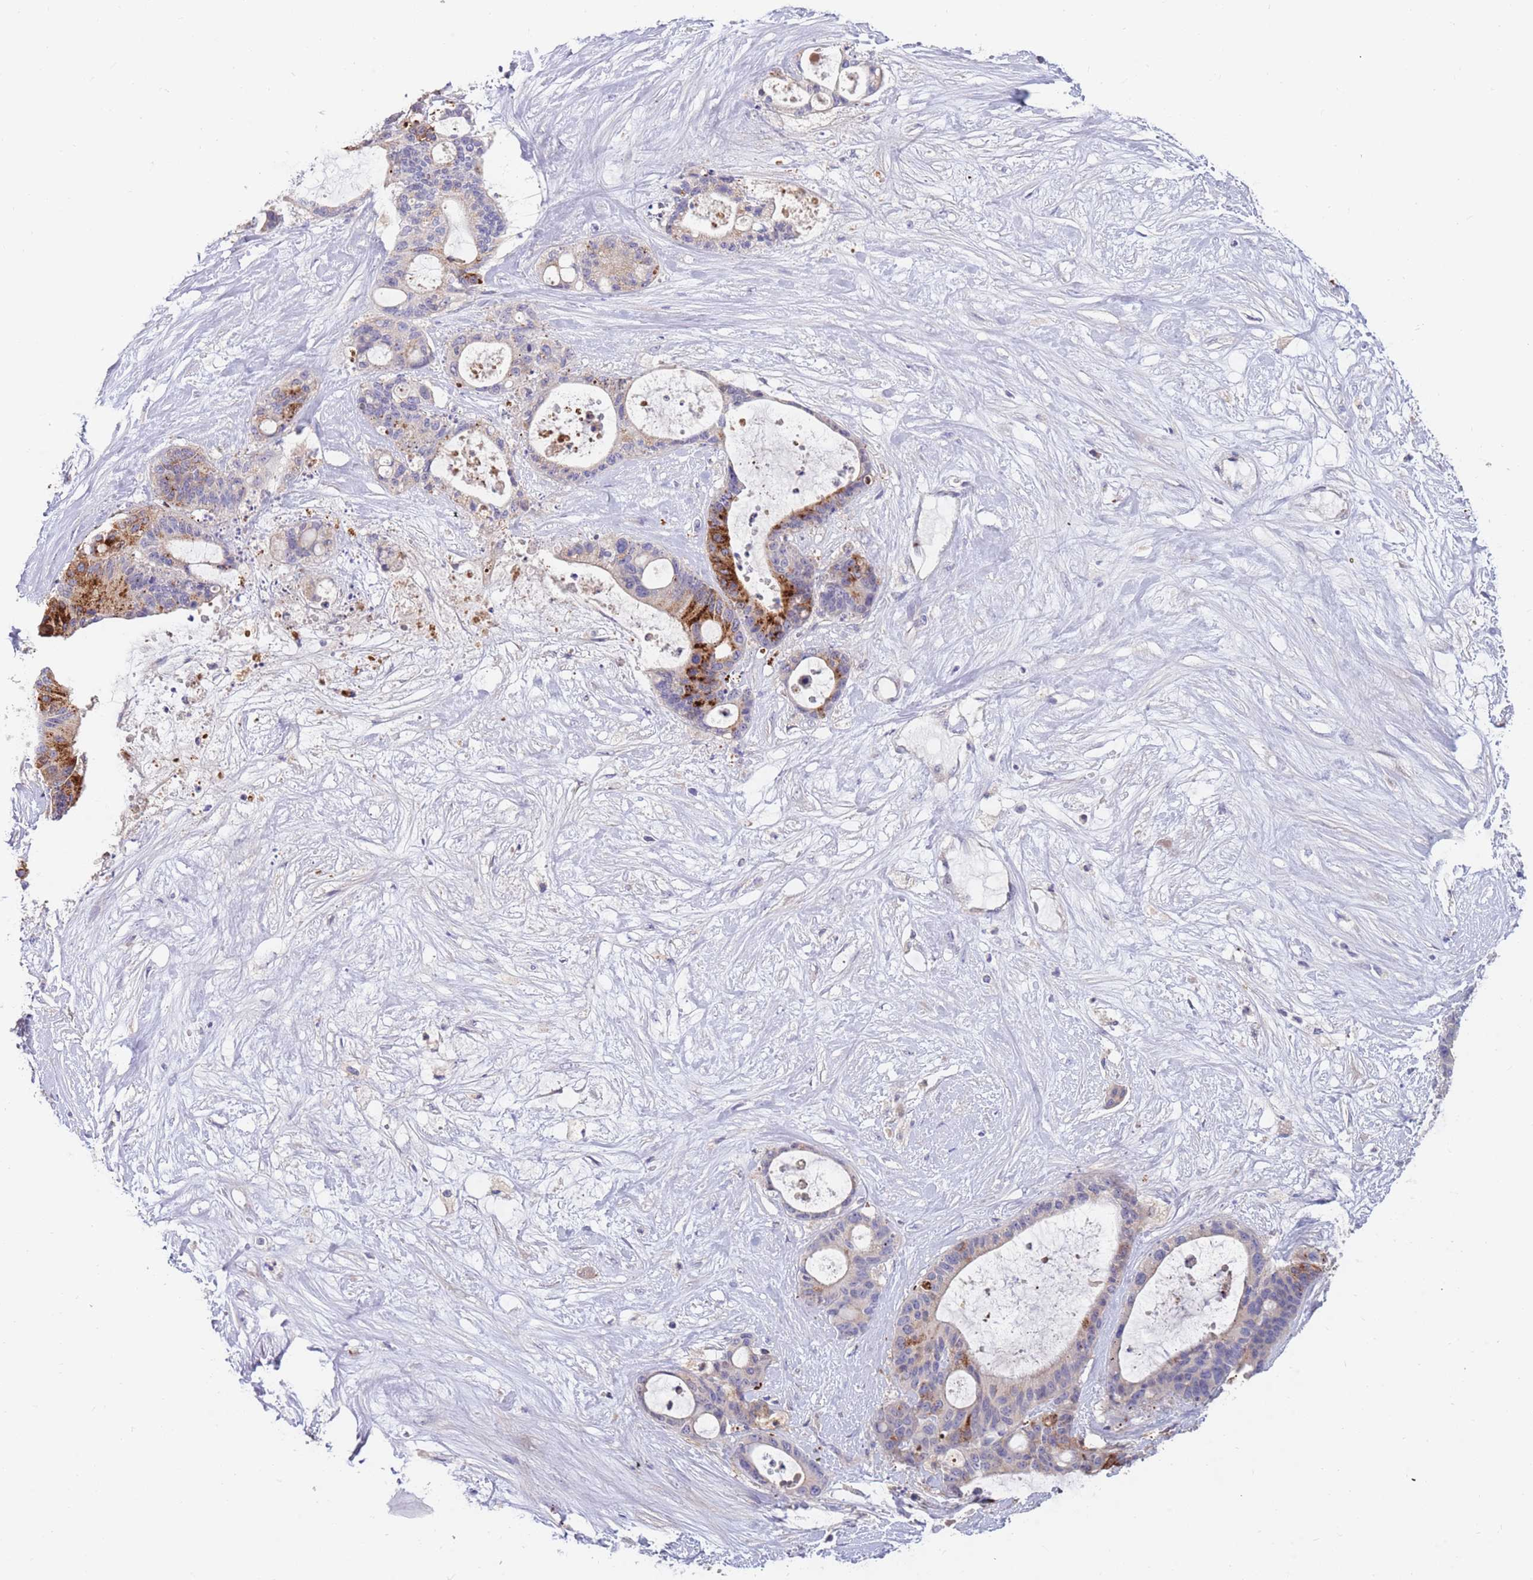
{"staining": {"intensity": "strong", "quantity": "<25%", "location": "cytoplasmic/membranous"}, "tissue": "liver cancer", "cell_type": "Tumor cells", "image_type": "cancer", "snomed": [{"axis": "morphology", "description": "Normal tissue, NOS"}, {"axis": "morphology", "description": "Cholangiocarcinoma"}, {"axis": "topography", "description": "Liver"}, {"axis": "topography", "description": "Peripheral nerve tissue"}], "caption": "High-magnification brightfield microscopy of liver cancer stained with DAB (3,3'-diaminobenzidine) (brown) and counterstained with hematoxylin (blue). tumor cells exhibit strong cytoplasmic/membranous staining is identified in about<25% of cells.", "gene": "BORCS5", "patient": {"sex": "female", "age": 73}}